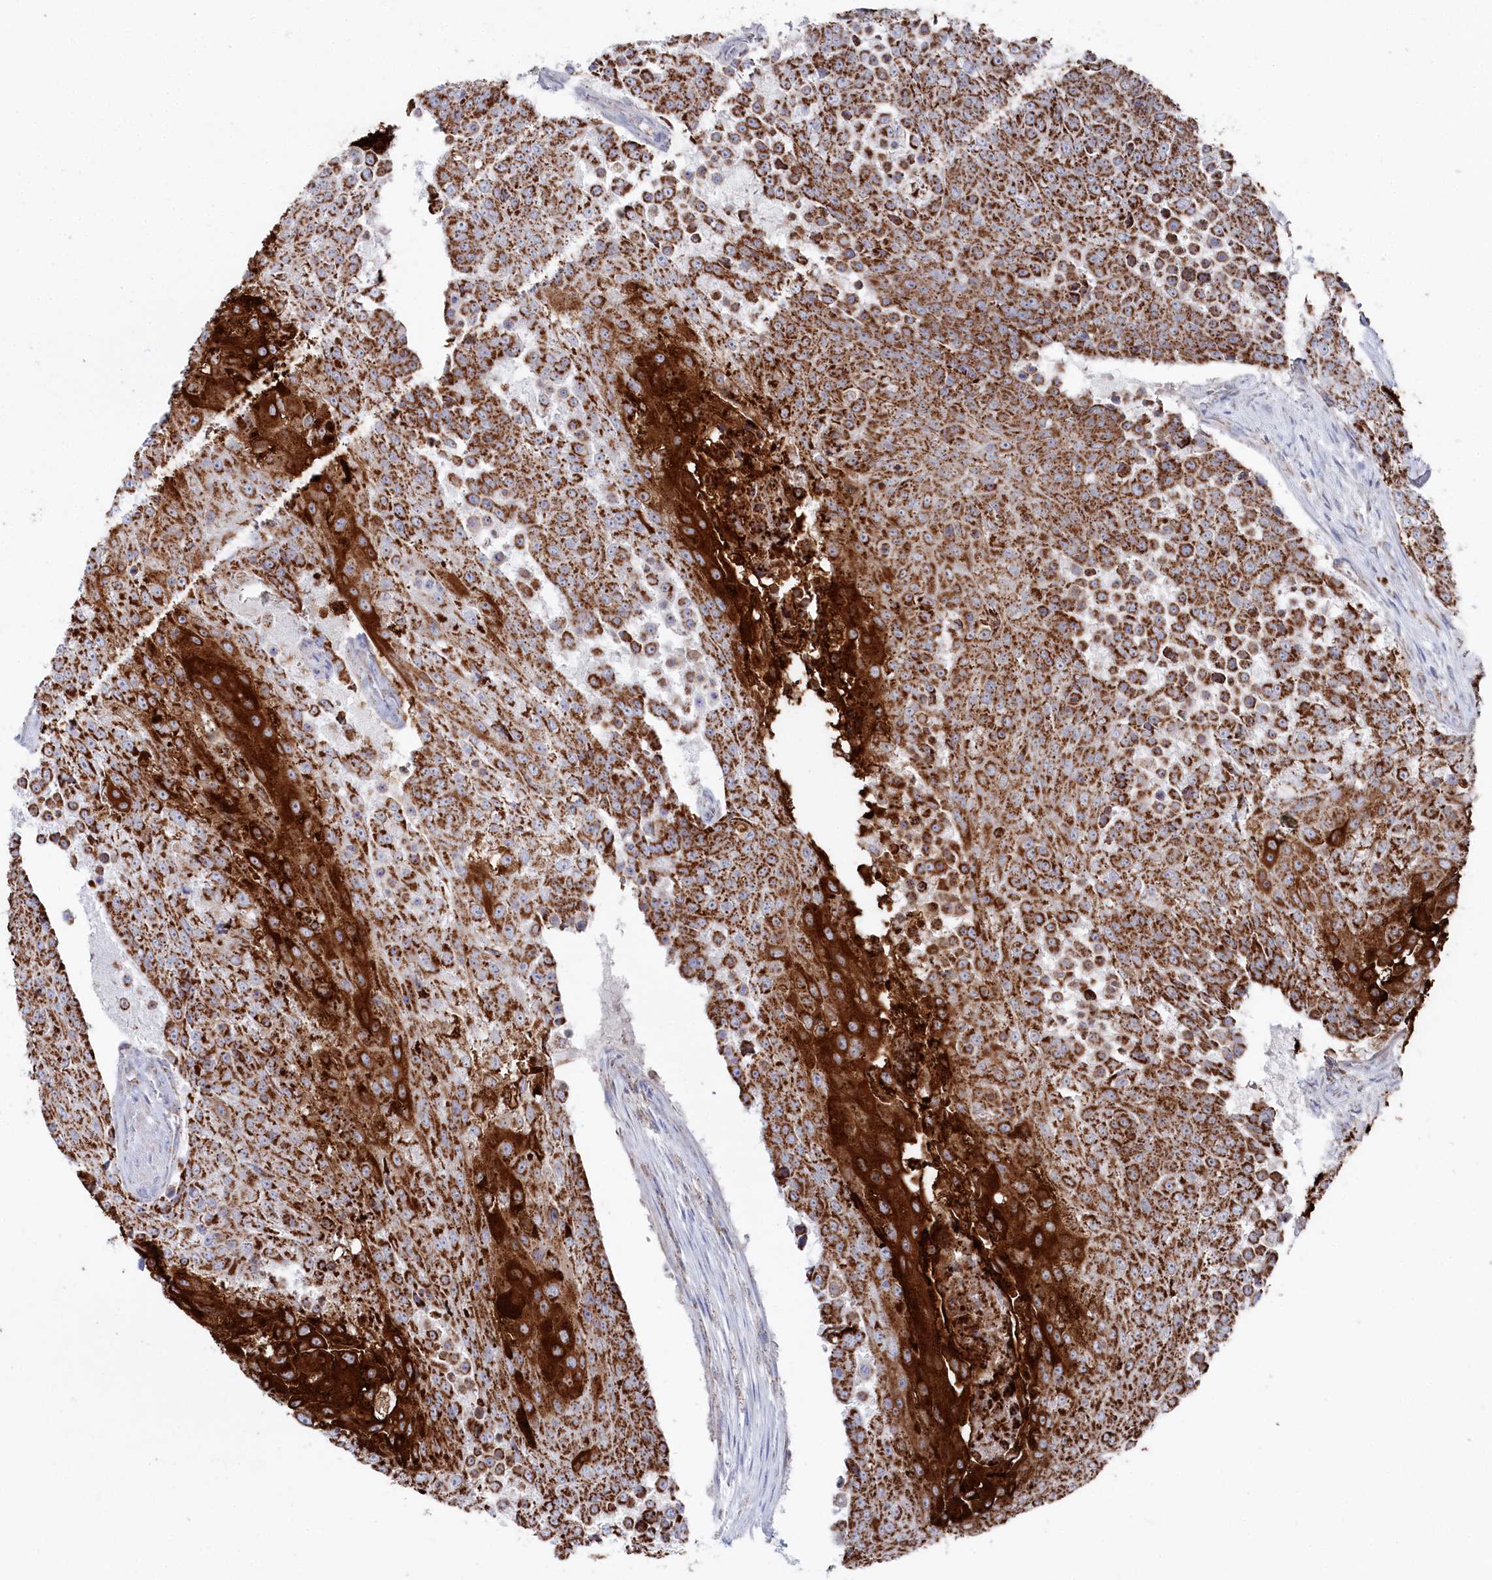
{"staining": {"intensity": "strong", "quantity": ">75%", "location": "cytoplasmic/membranous"}, "tissue": "urothelial cancer", "cell_type": "Tumor cells", "image_type": "cancer", "snomed": [{"axis": "morphology", "description": "Urothelial carcinoma, High grade"}, {"axis": "topography", "description": "Urinary bladder"}], "caption": "Urothelial carcinoma (high-grade) stained for a protein demonstrates strong cytoplasmic/membranous positivity in tumor cells. The staining was performed using DAB (3,3'-diaminobenzidine) to visualize the protein expression in brown, while the nuclei were stained in blue with hematoxylin (Magnification: 20x).", "gene": "GLS2", "patient": {"sex": "female", "age": 63}}